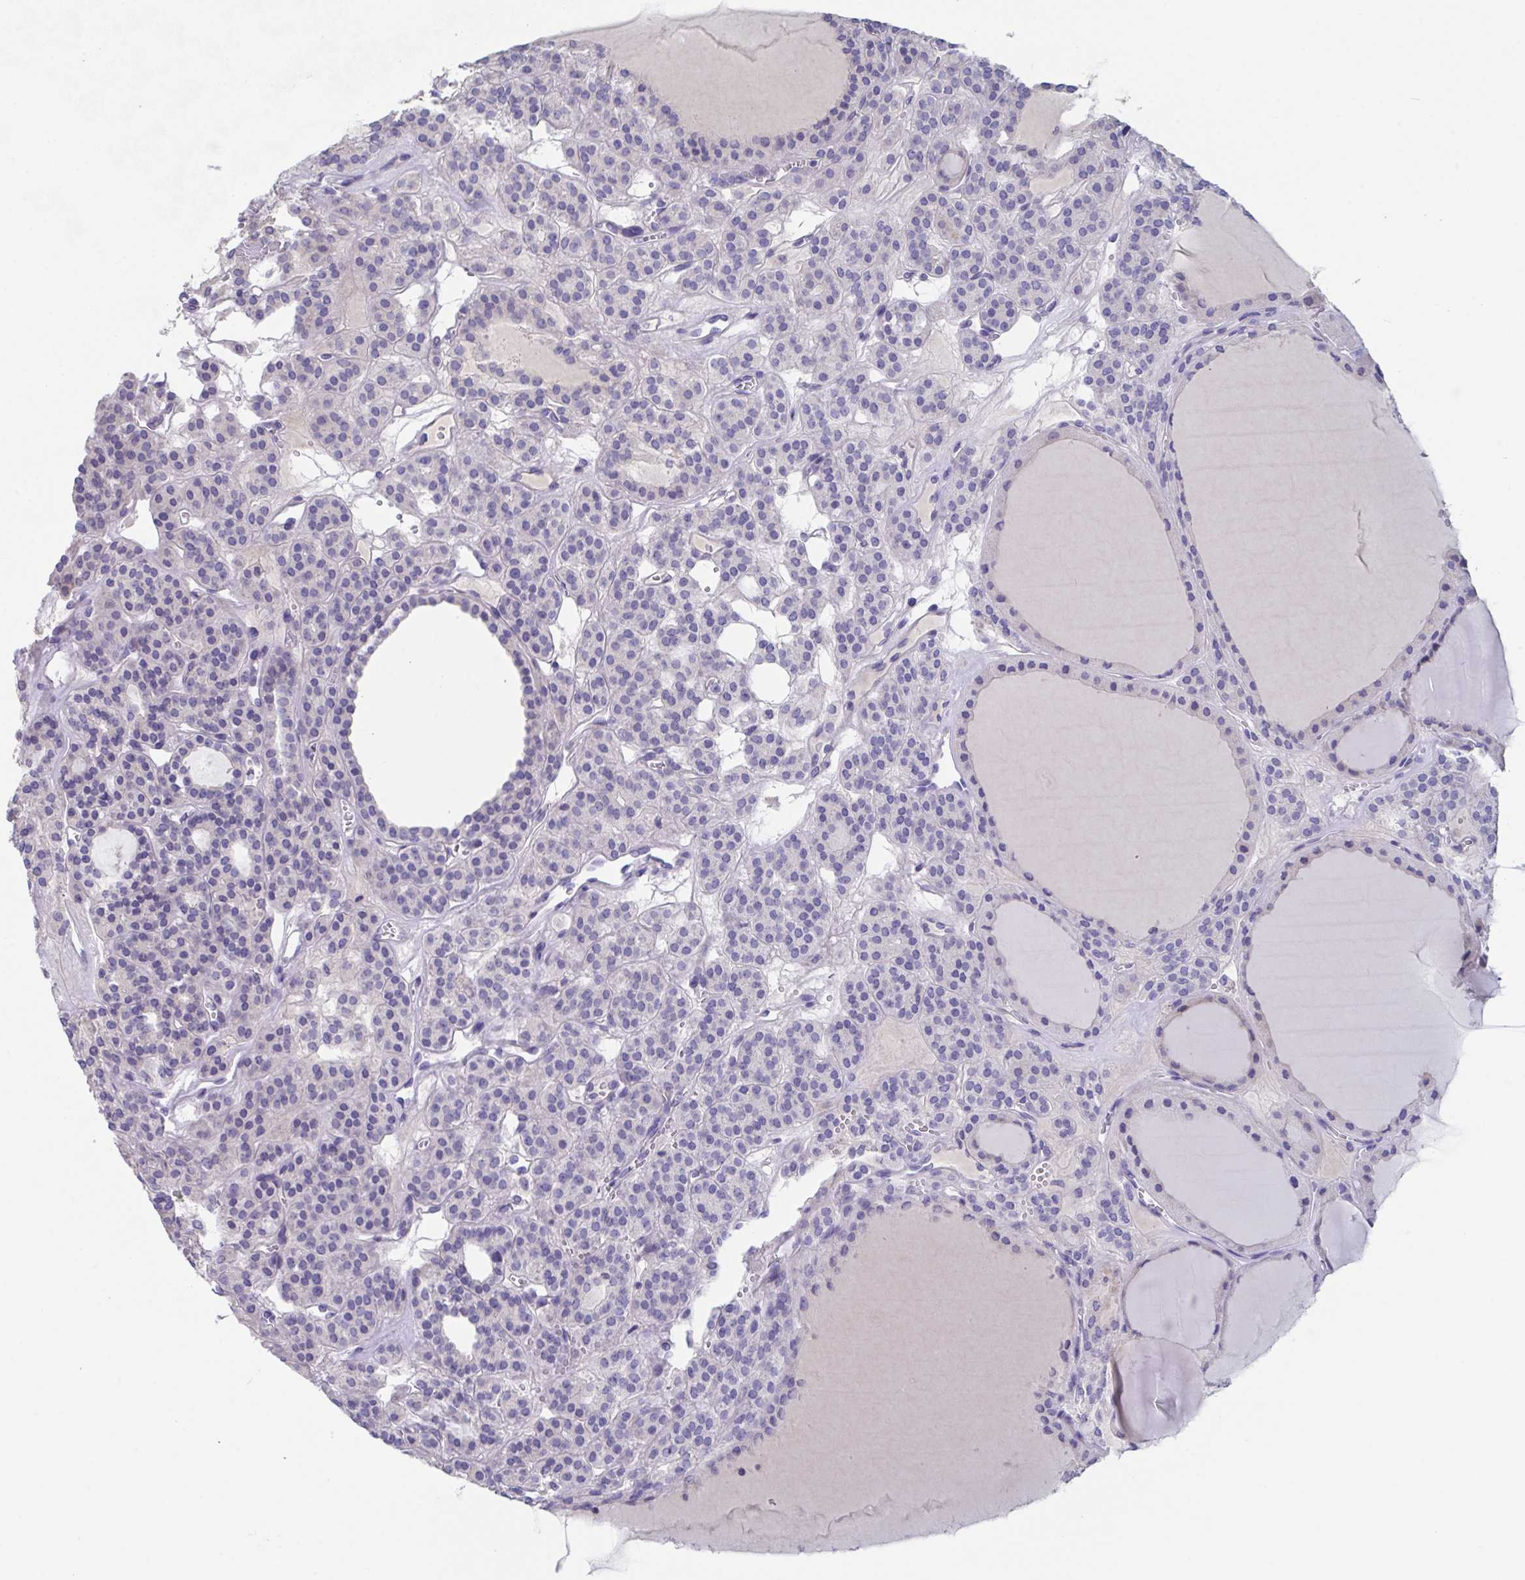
{"staining": {"intensity": "negative", "quantity": "none", "location": "none"}, "tissue": "thyroid cancer", "cell_type": "Tumor cells", "image_type": "cancer", "snomed": [{"axis": "morphology", "description": "Follicular adenoma carcinoma, NOS"}, {"axis": "topography", "description": "Thyroid gland"}], "caption": "Immunohistochemistry of follicular adenoma carcinoma (thyroid) exhibits no expression in tumor cells. (DAB (3,3'-diaminobenzidine) immunohistochemistry, high magnification).", "gene": "LRRC58", "patient": {"sex": "female", "age": 63}}